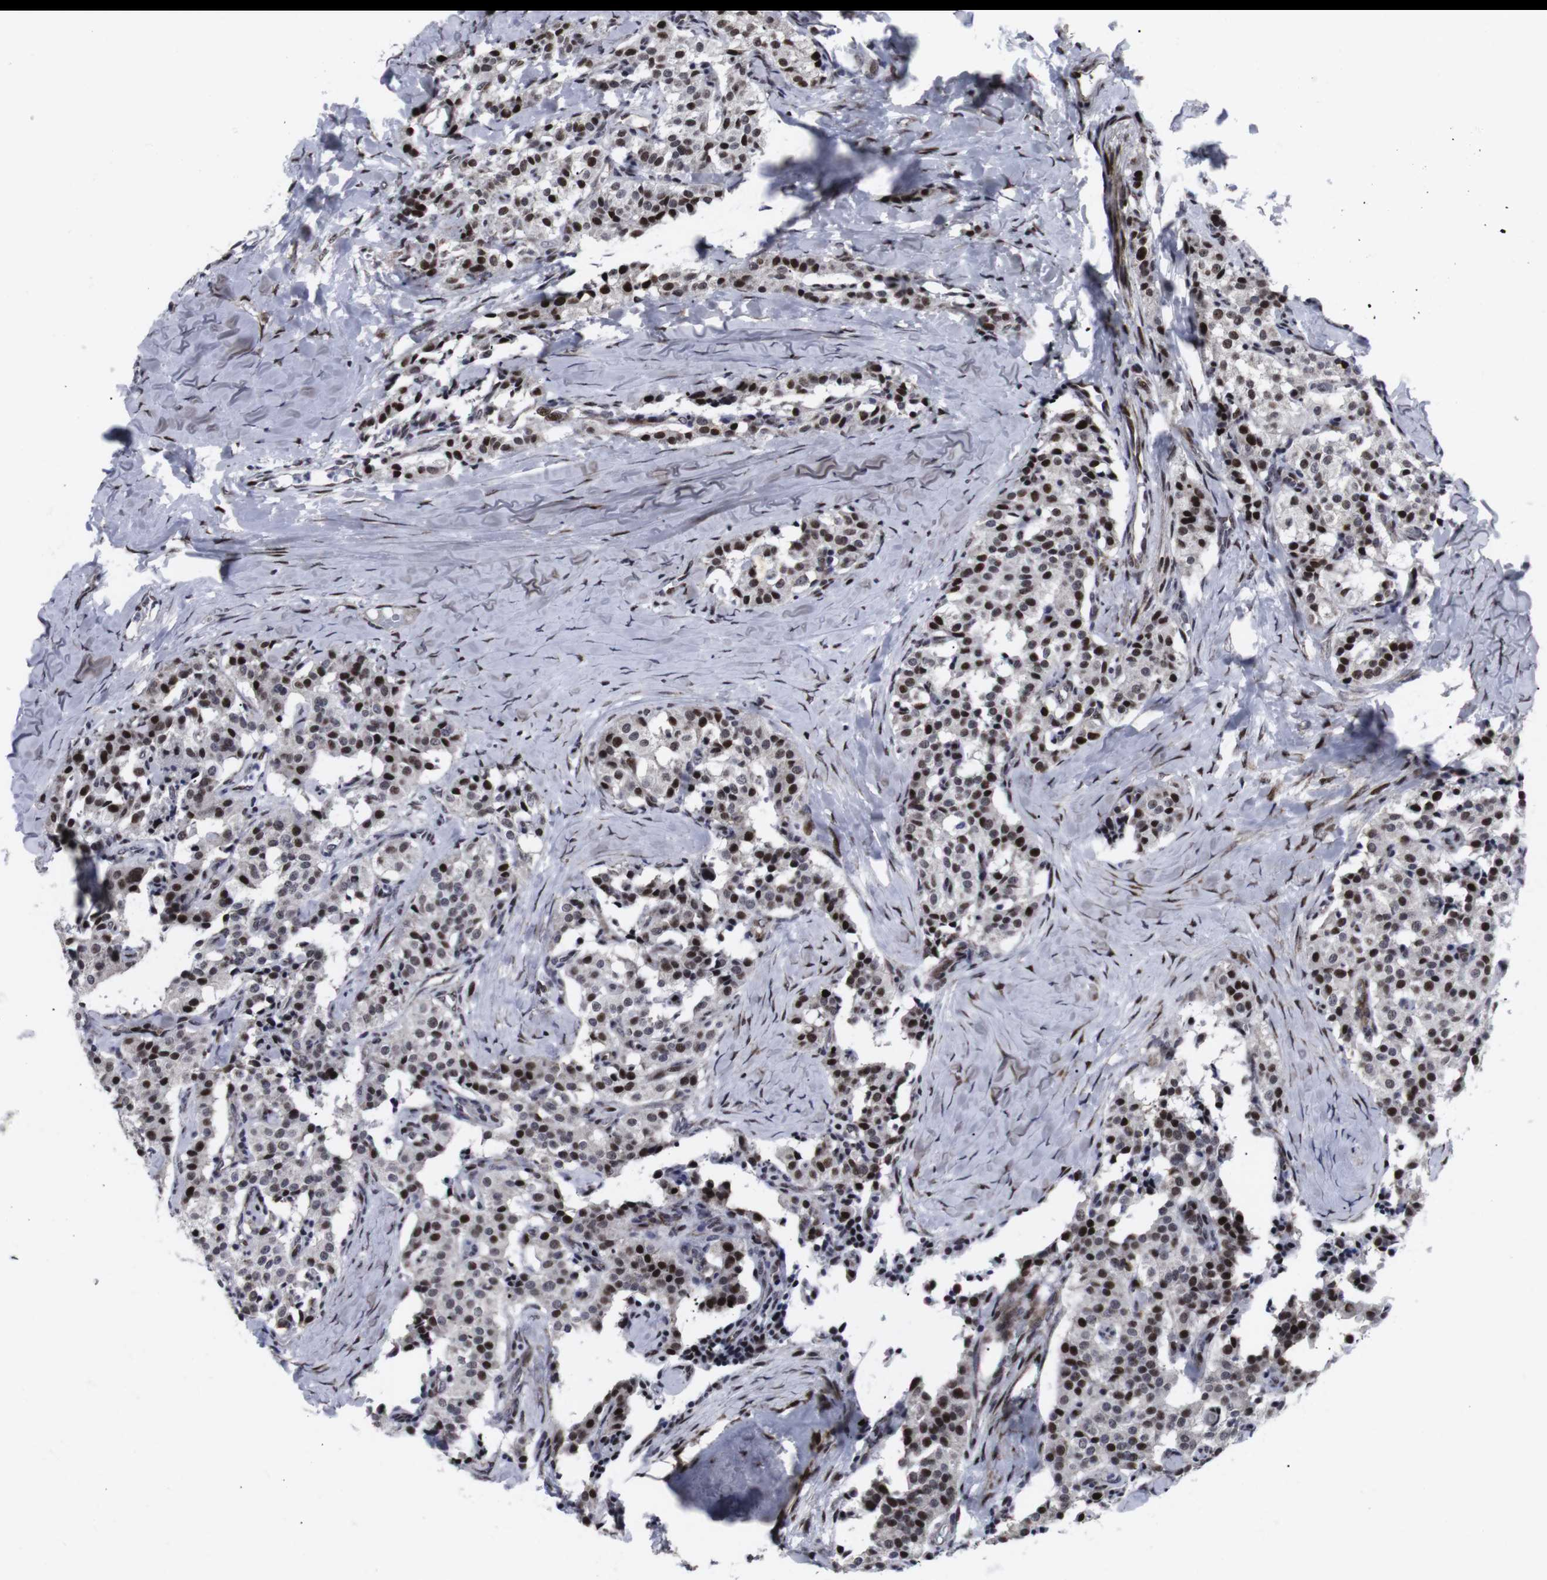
{"staining": {"intensity": "moderate", "quantity": ">75%", "location": "nuclear"}, "tissue": "carcinoid", "cell_type": "Tumor cells", "image_type": "cancer", "snomed": [{"axis": "morphology", "description": "Carcinoid, malignant, NOS"}, {"axis": "topography", "description": "Lung"}], "caption": "Immunohistochemical staining of malignant carcinoid shows medium levels of moderate nuclear protein expression in about >75% of tumor cells. (brown staining indicates protein expression, while blue staining denotes nuclei).", "gene": "MLH1", "patient": {"sex": "male", "age": 30}}